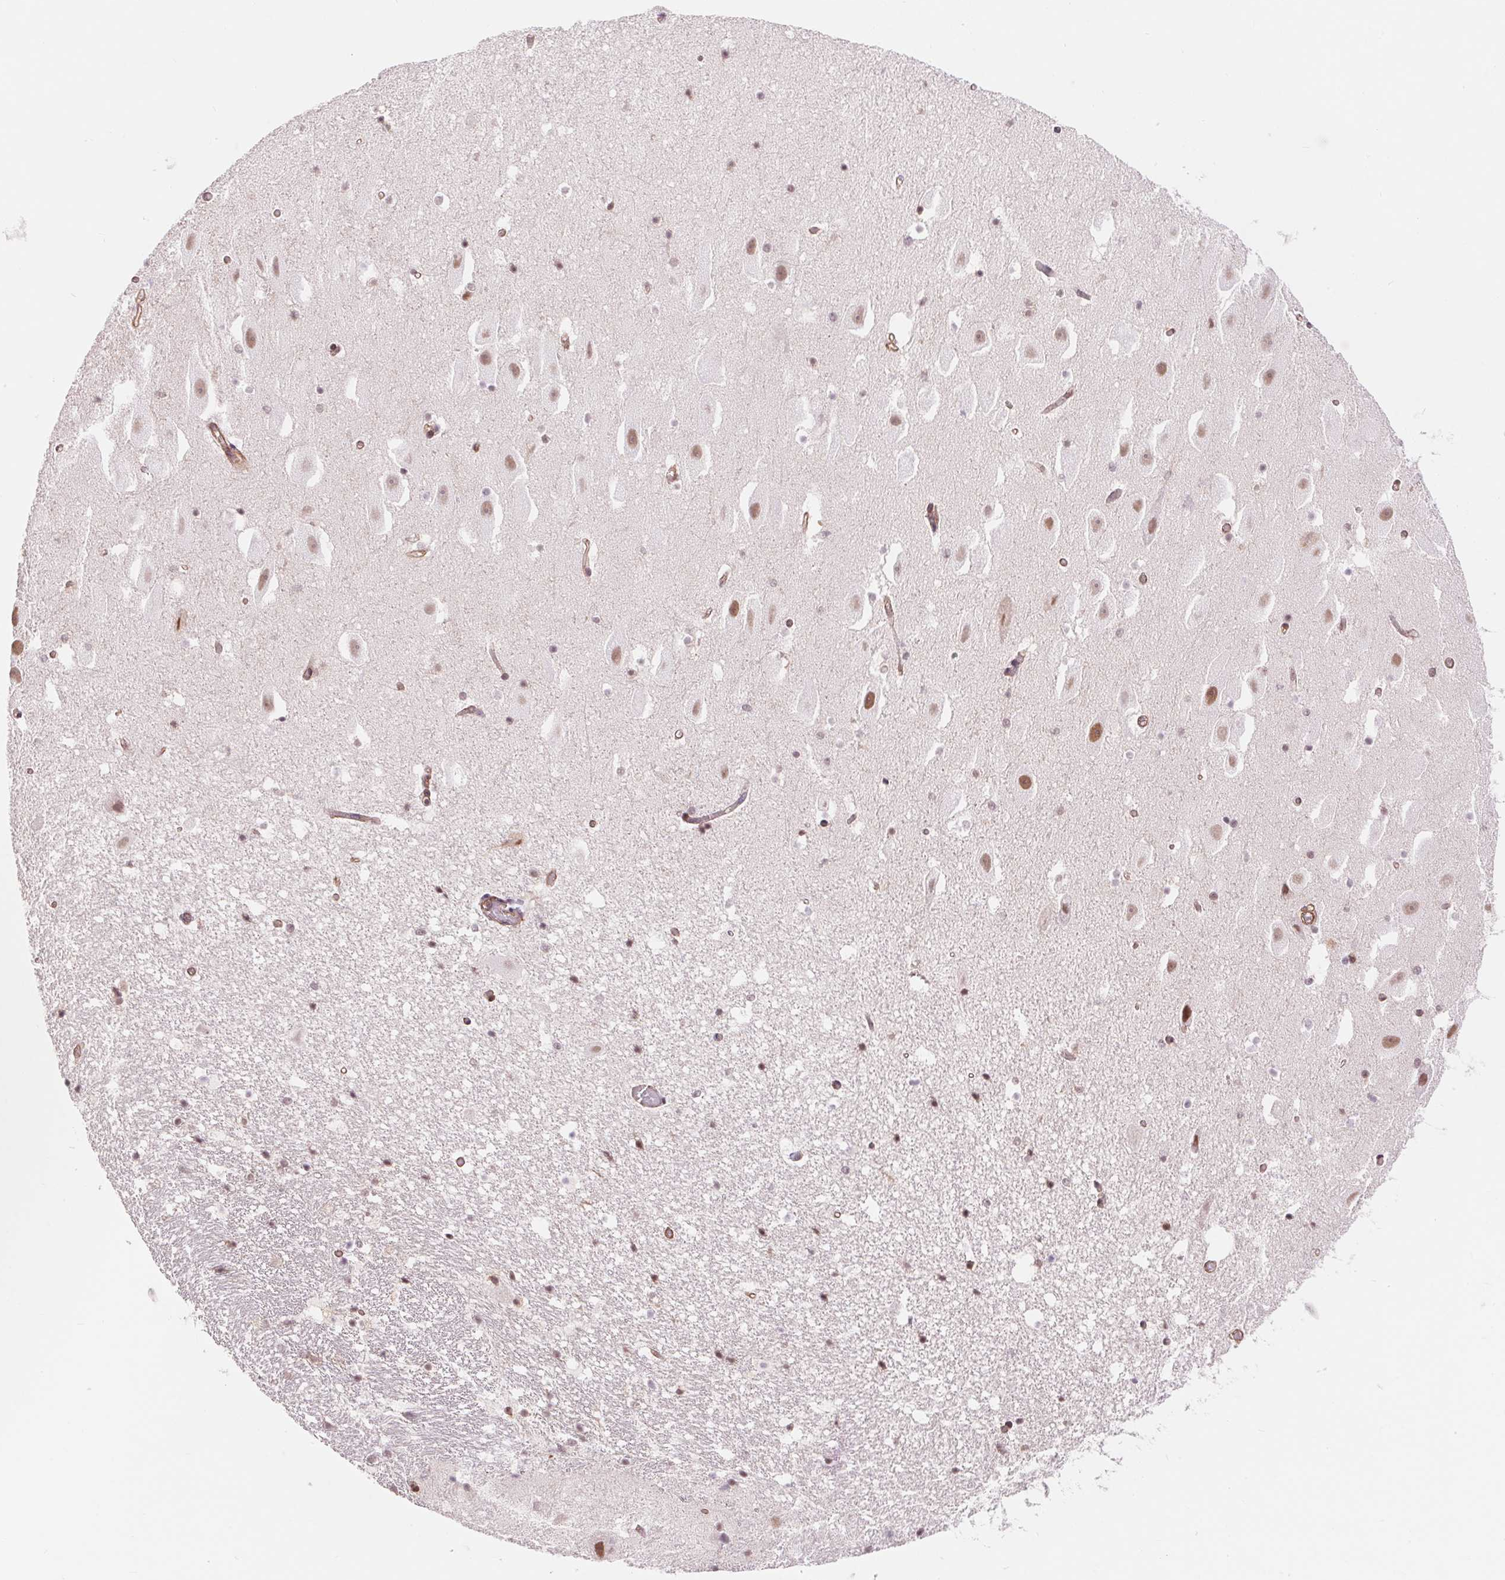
{"staining": {"intensity": "weak", "quantity": "25%-75%", "location": "nuclear"}, "tissue": "hippocampus", "cell_type": "Glial cells", "image_type": "normal", "snomed": [{"axis": "morphology", "description": "Normal tissue, NOS"}, {"axis": "topography", "description": "Hippocampus"}], "caption": "Normal hippocampus reveals weak nuclear staining in about 25%-75% of glial cells, visualized by immunohistochemistry.", "gene": "BCAT1", "patient": {"sex": "male", "age": 26}}